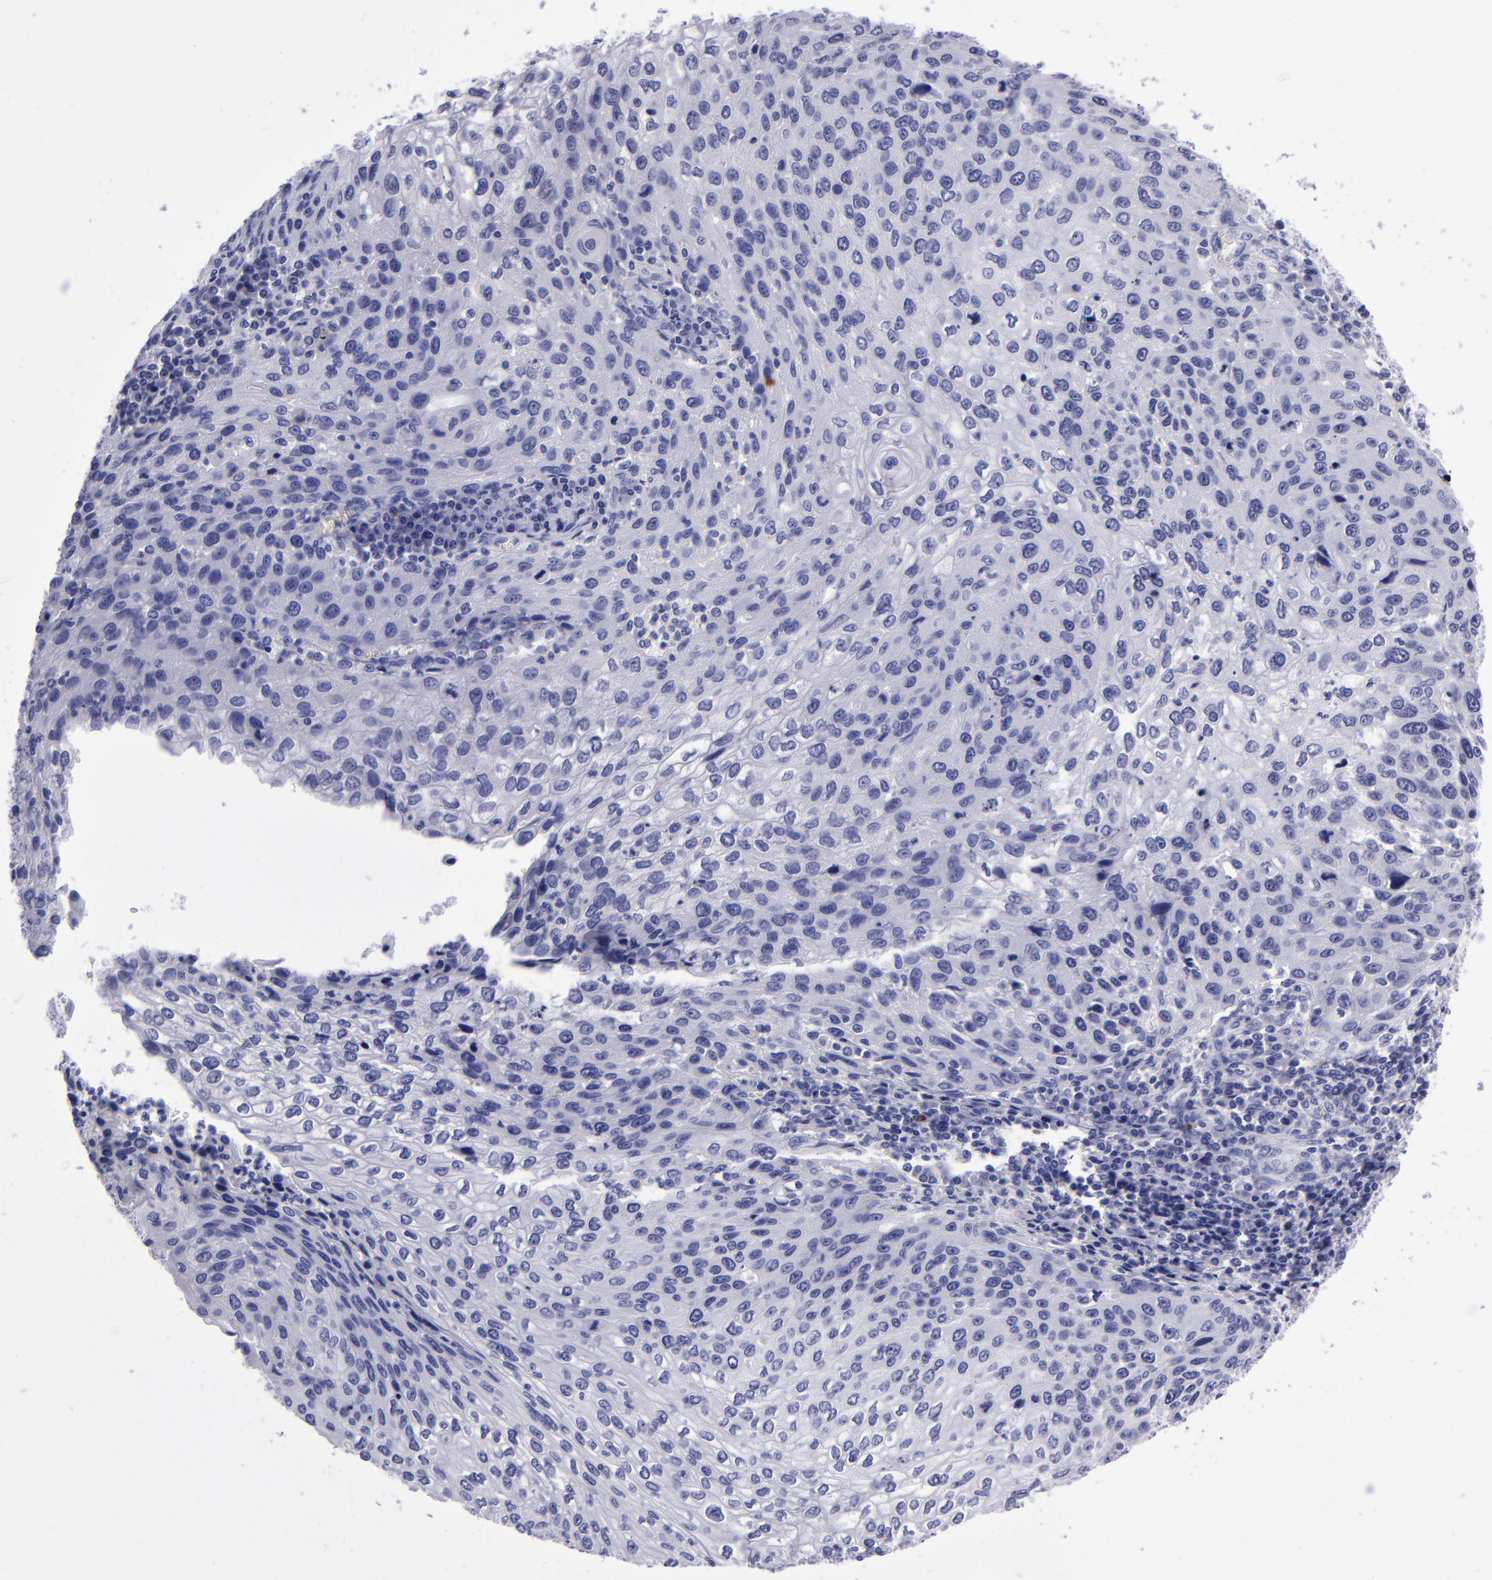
{"staining": {"intensity": "negative", "quantity": "none", "location": "none"}, "tissue": "cervical cancer", "cell_type": "Tumor cells", "image_type": "cancer", "snomed": [{"axis": "morphology", "description": "Squamous cell carcinoma, NOS"}, {"axis": "topography", "description": "Cervix"}], "caption": "High power microscopy photomicrograph of an immunohistochemistry image of squamous cell carcinoma (cervical), revealing no significant expression in tumor cells.", "gene": "TYRP1", "patient": {"sex": "female", "age": 32}}